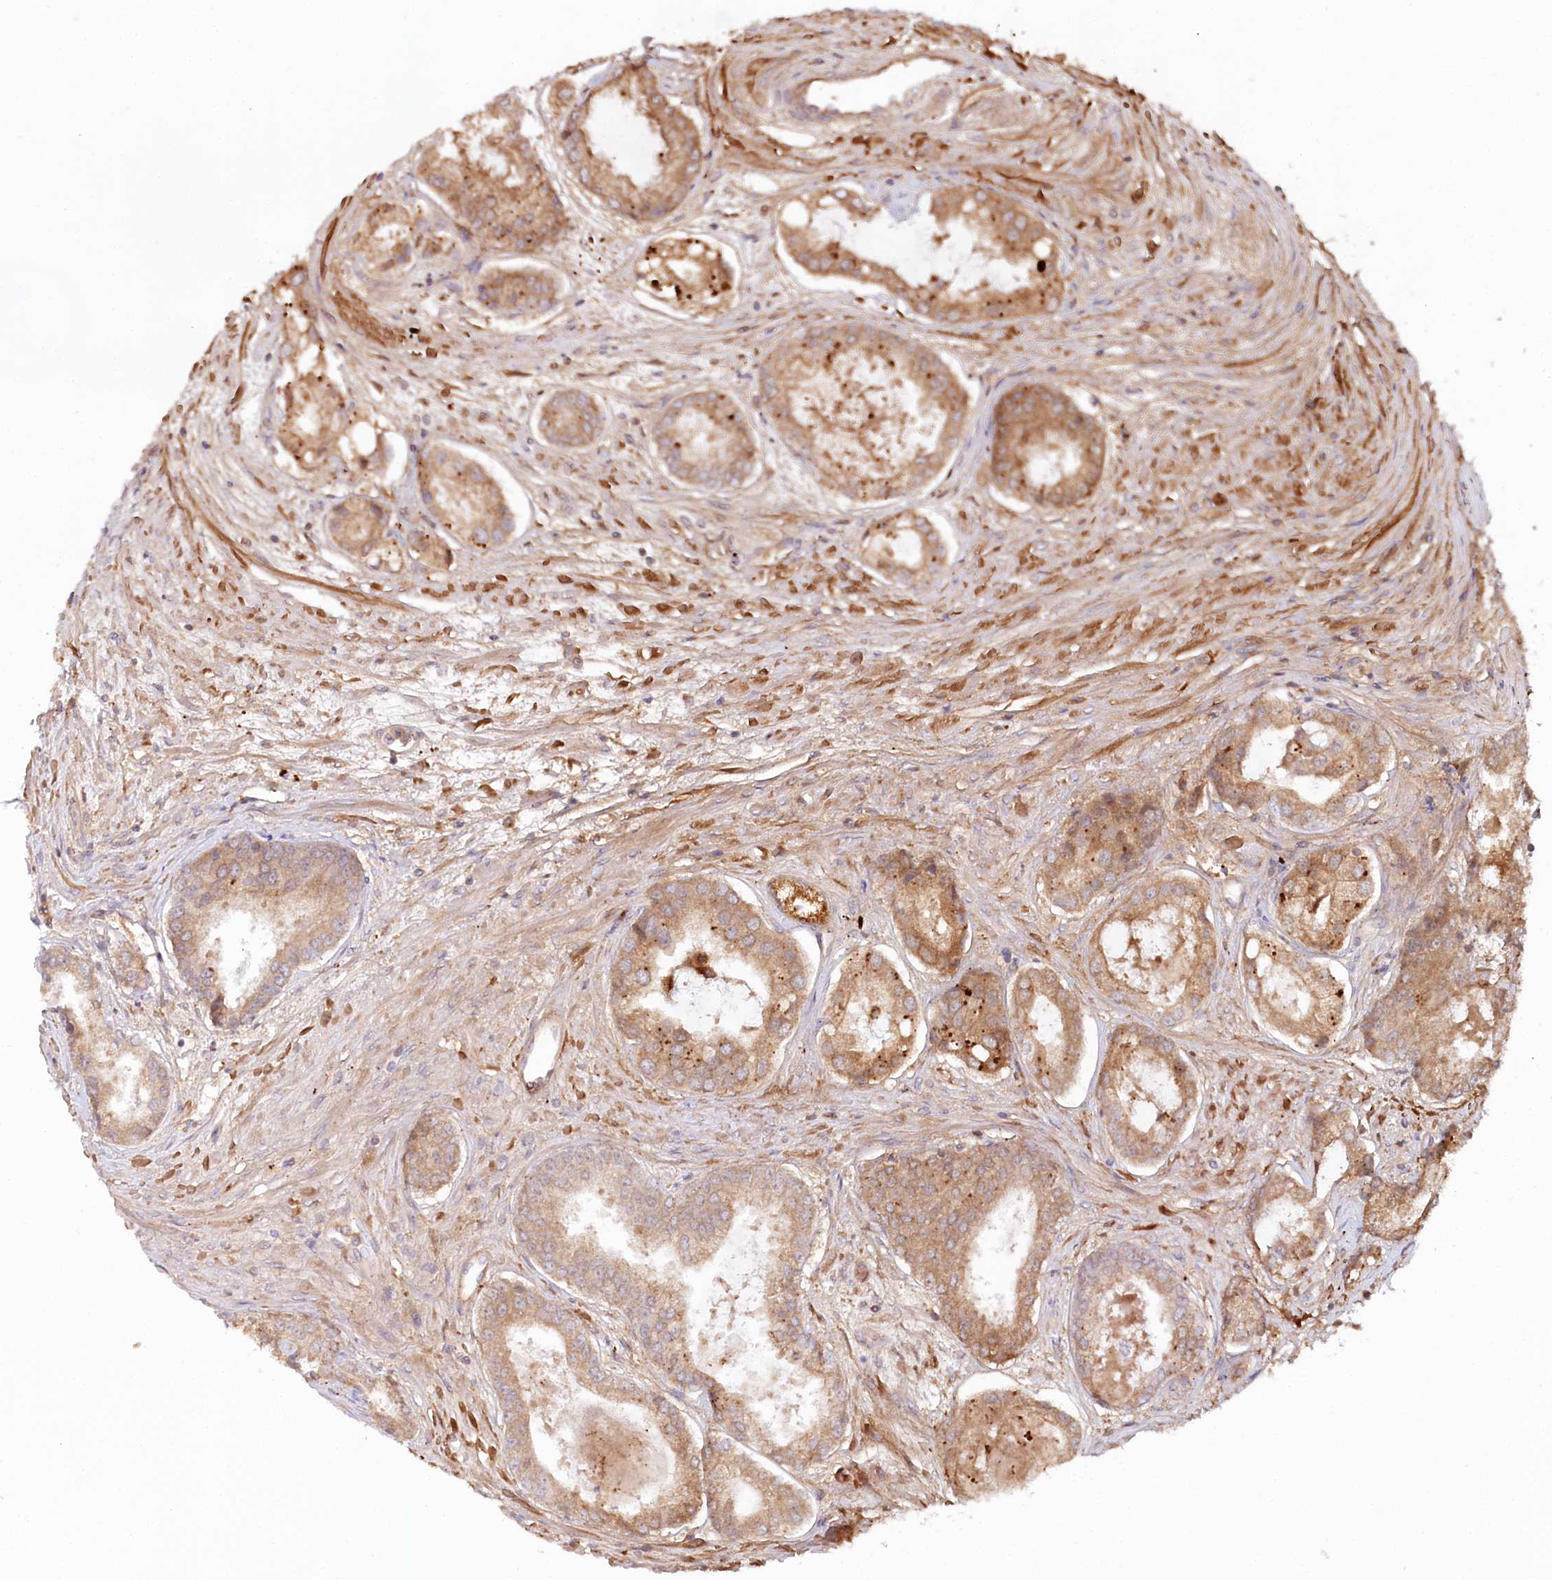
{"staining": {"intensity": "moderate", "quantity": "25%-75%", "location": "cytoplasmic/membranous"}, "tissue": "prostate cancer", "cell_type": "Tumor cells", "image_type": "cancer", "snomed": [{"axis": "morphology", "description": "Adenocarcinoma, Low grade"}, {"axis": "topography", "description": "Prostate"}], "caption": "Approximately 25%-75% of tumor cells in human prostate low-grade adenocarcinoma exhibit moderate cytoplasmic/membranous protein positivity as visualized by brown immunohistochemical staining.", "gene": "PSAPL1", "patient": {"sex": "male", "age": 68}}